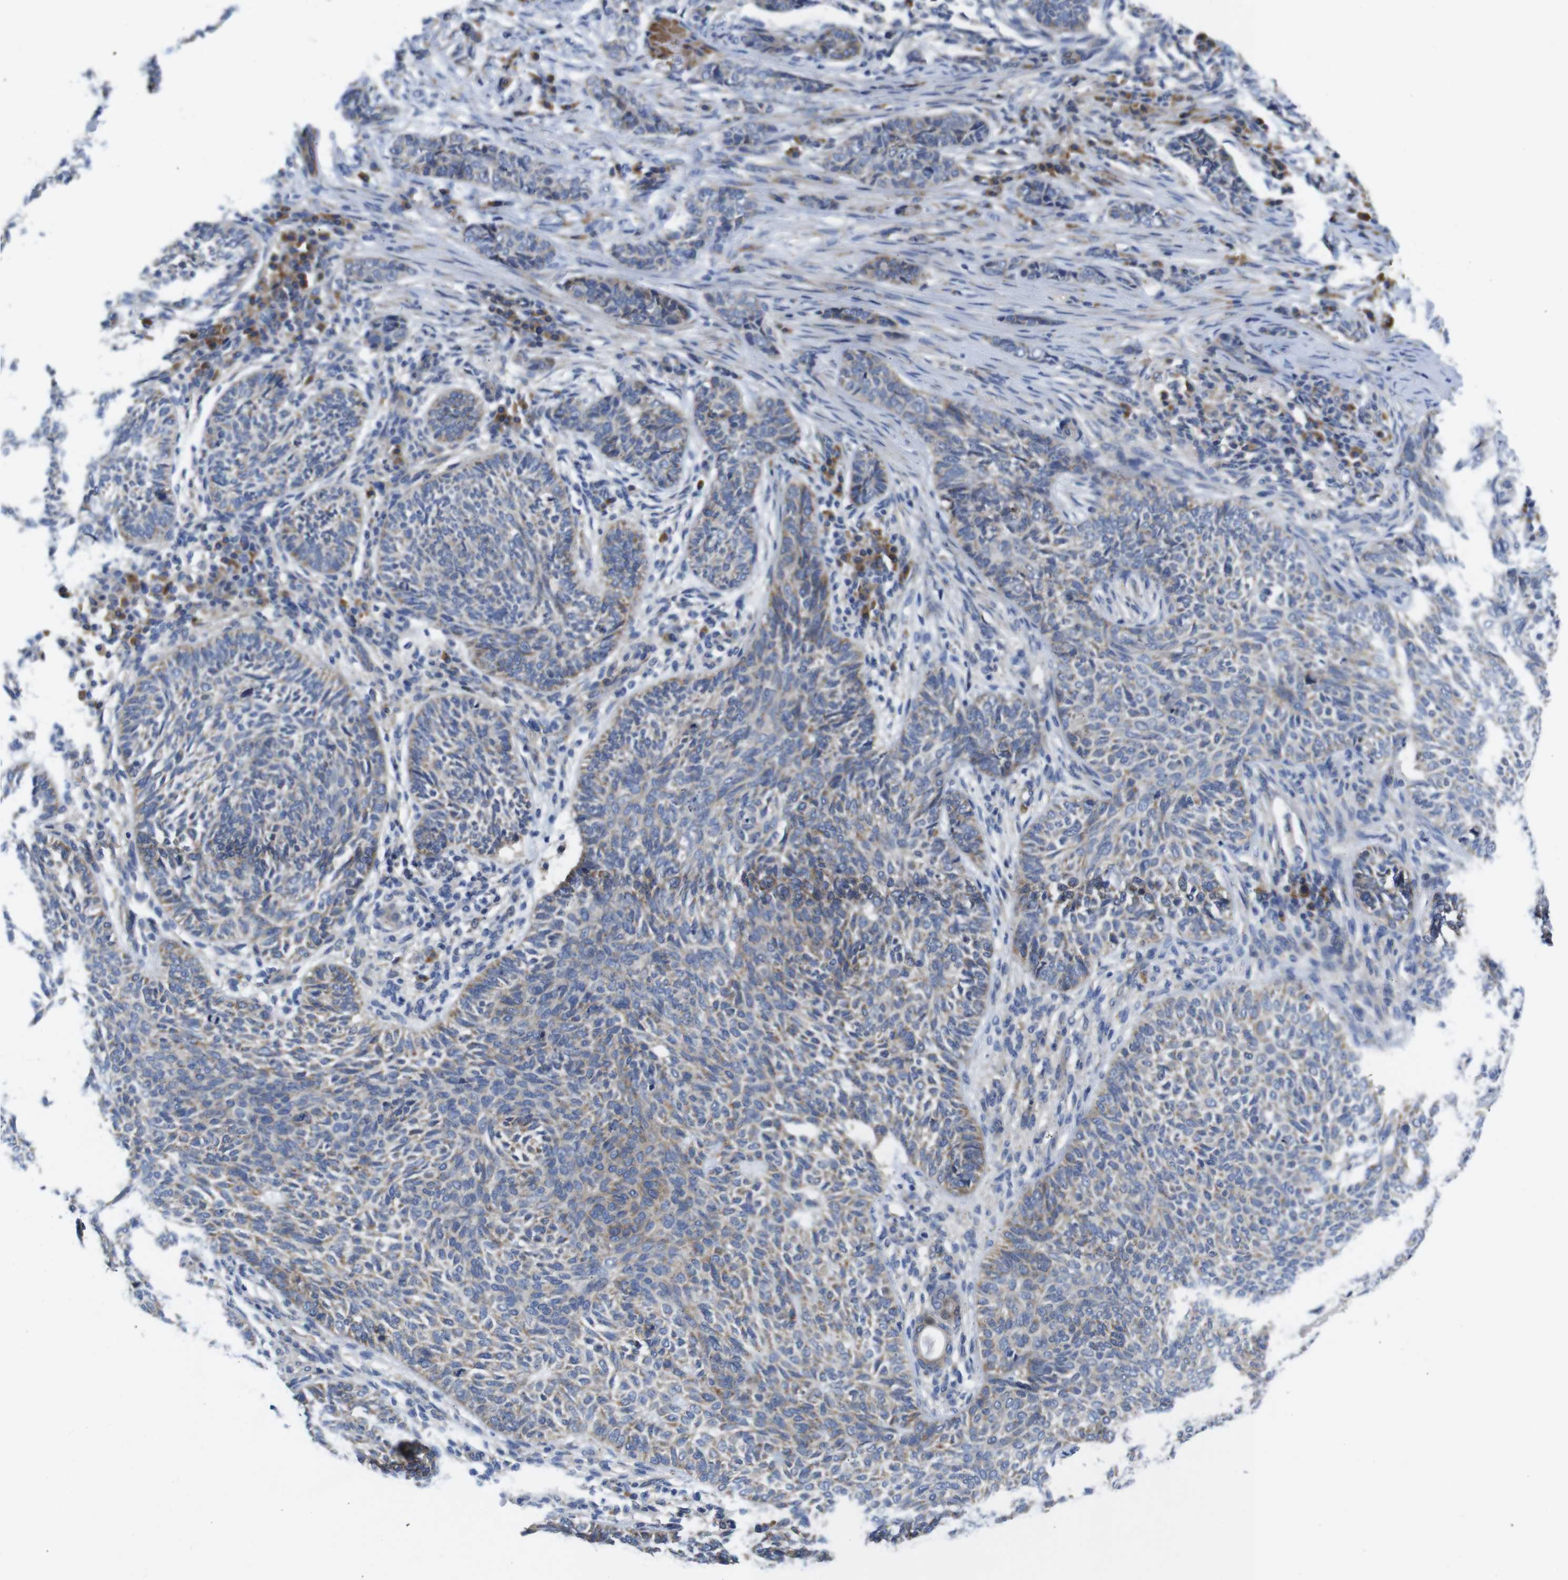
{"staining": {"intensity": "weak", "quantity": ">75%", "location": "cytoplasmic/membranous"}, "tissue": "skin cancer", "cell_type": "Tumor cells", "image_type": "cancer", "snomed": [{"axis": "morphology", "description": "Basal cell carcinoma"}, {"axis": "topography", "description": "Skin"}], "caption": "Skin cancer stained with DAB immunohistochemistry exhibits low levels of weak cytoplasmic/membranous expression in about >75% of tumor cells.", "gene": "DDRGK1", "patient": {"sex": "male", "age": 87}}